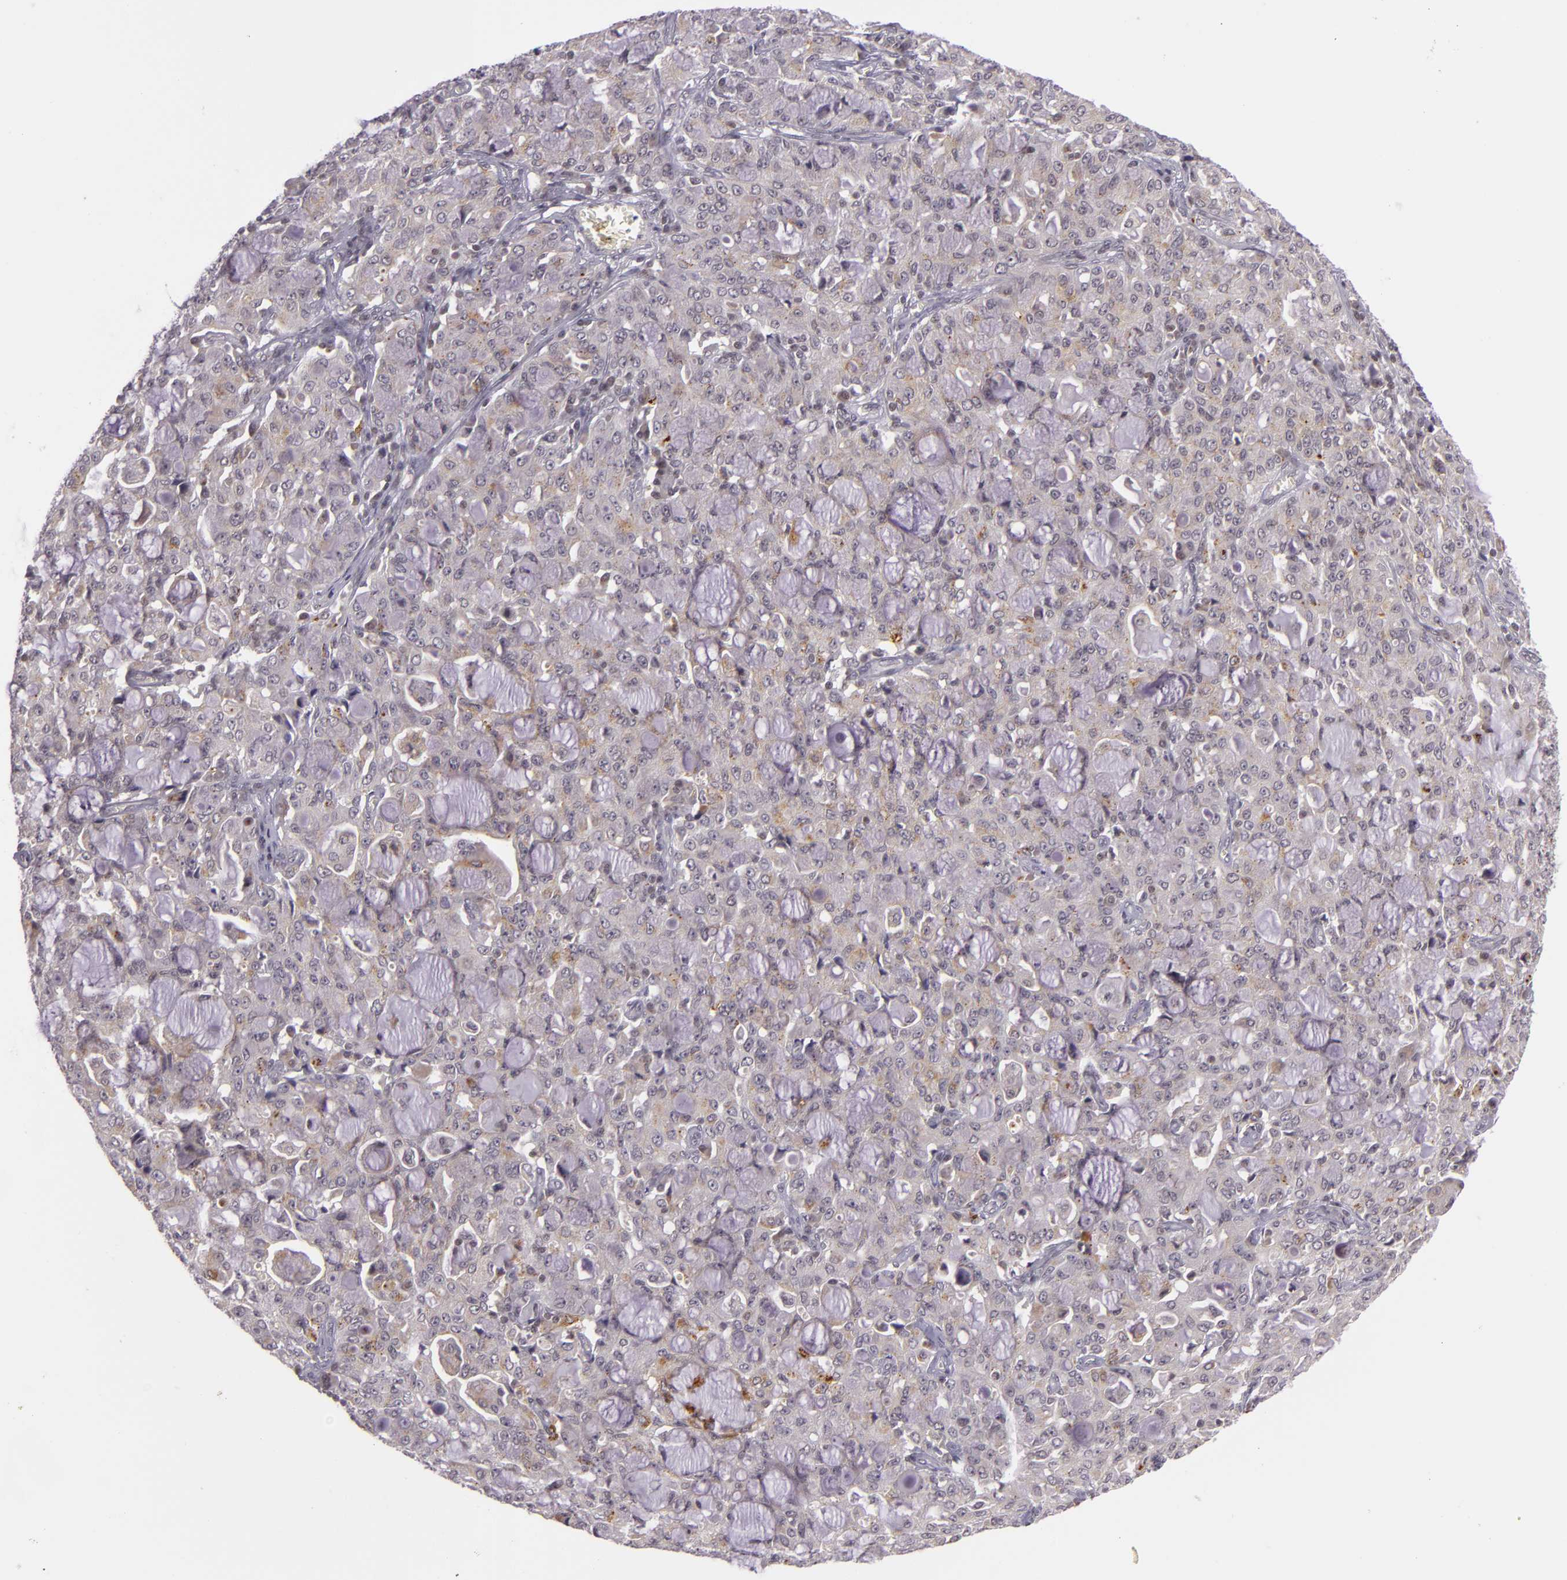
{"staining": {"intensity": "weak", "quantity": "<25%", "location": "cytoplasmic/membranous"}, "tissue": "lung cancer", "cell_type": "Tumor cells", "image_type": "cancer", "snomed": [{"axis": "morphology", "description": "Adenocarcinoma, NOS"}, {"axis": "topography", "description": "Lung"}], "caption": "A micrograph of adenocarcinoma (lung) stained for a protein exhibits no brown staining in tumor cells.", "gene": "ZFX", "patient": {"sex": "female", "age": 44}}